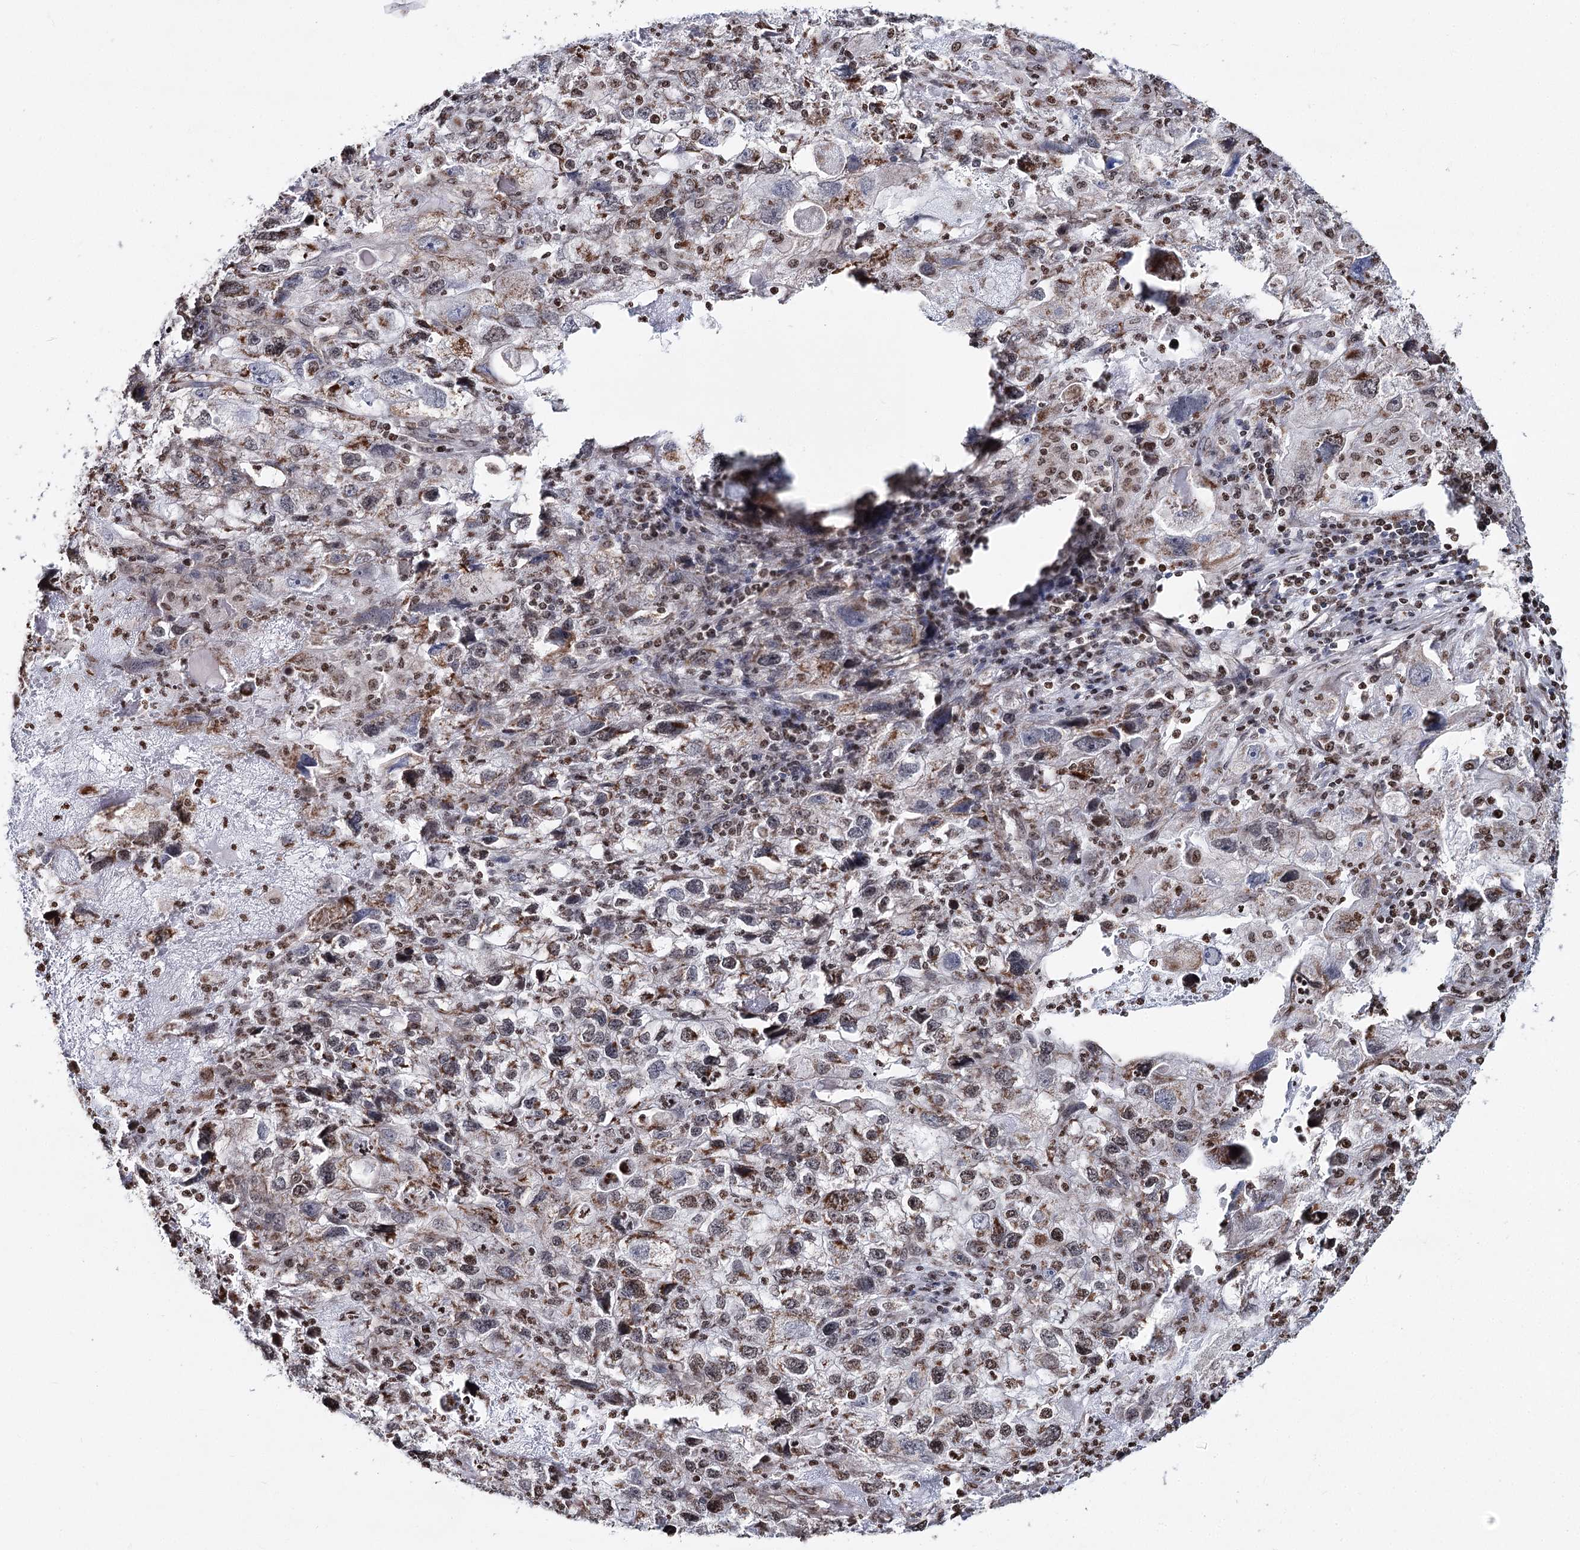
{"staining": {"intensity": "moderate", "quantity": "25%-75%", "location": "cytoplasmic/membranous,nuclear"}, "tissue": "endometrial cancer", "cell_type": "Tumor cells", "image_type": "cancer", "snomed": [{"axis": "morphology", "description": "Adenocarcinoma, NOS"}, {"axis": "topography", "description": "Endometrium"}], "caption": "IHC photomicrograph of neoplastic tissue: endometrial cancer stained using immunohistochemistry shows medium levels of moderate protein expression localized specifically in the cytoplasmic/membranous and nuclear of tumor cells, appearing as a cytoplasmic/membranous and nuclear brown color.", "gene": "PDHX", "patient": {"sex": "female", "age": 49}}